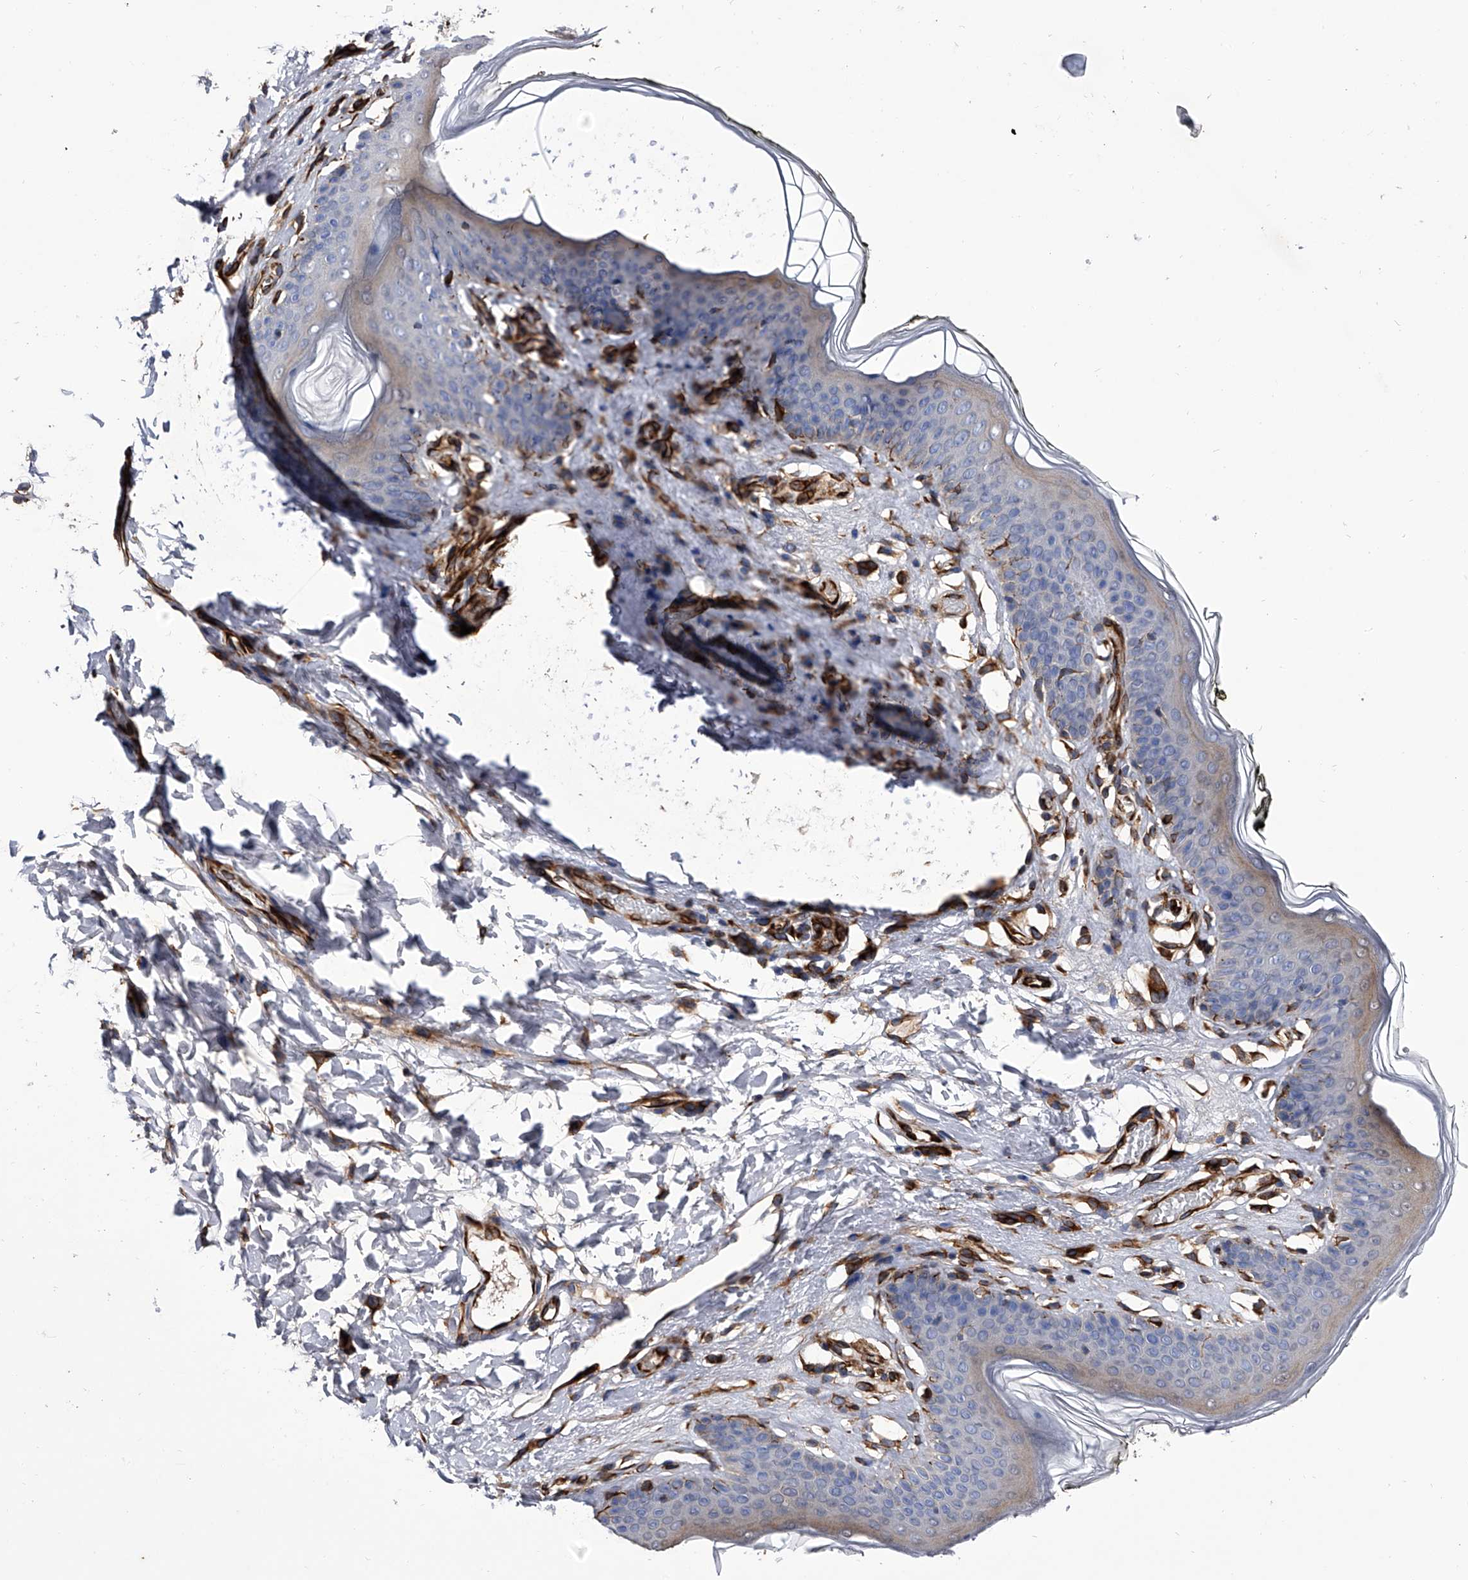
{"staining": {"intensity": "weak", "quantity": "<25%", "location": "cytoplasmic/membranous"}, "tissue": "skin", "cell_type": "Epidermal cells", "image_type": "normal", "snomed": [{"axis": "morphology", "description": "Normal tissue, NOS"}, {"axis": "morphology", "description": "Inflammation, NOS"}, {"axis": "topography", "description": "Vulva"}], "caption": "There is no significant positivity in epidermal cells of skin. The staining is performed using DAB brown chromogen with nuclei counter-stained in using hematoxylin.", "gene": "EFCAB7", "patient": {"sex": "female", "age": 84}}